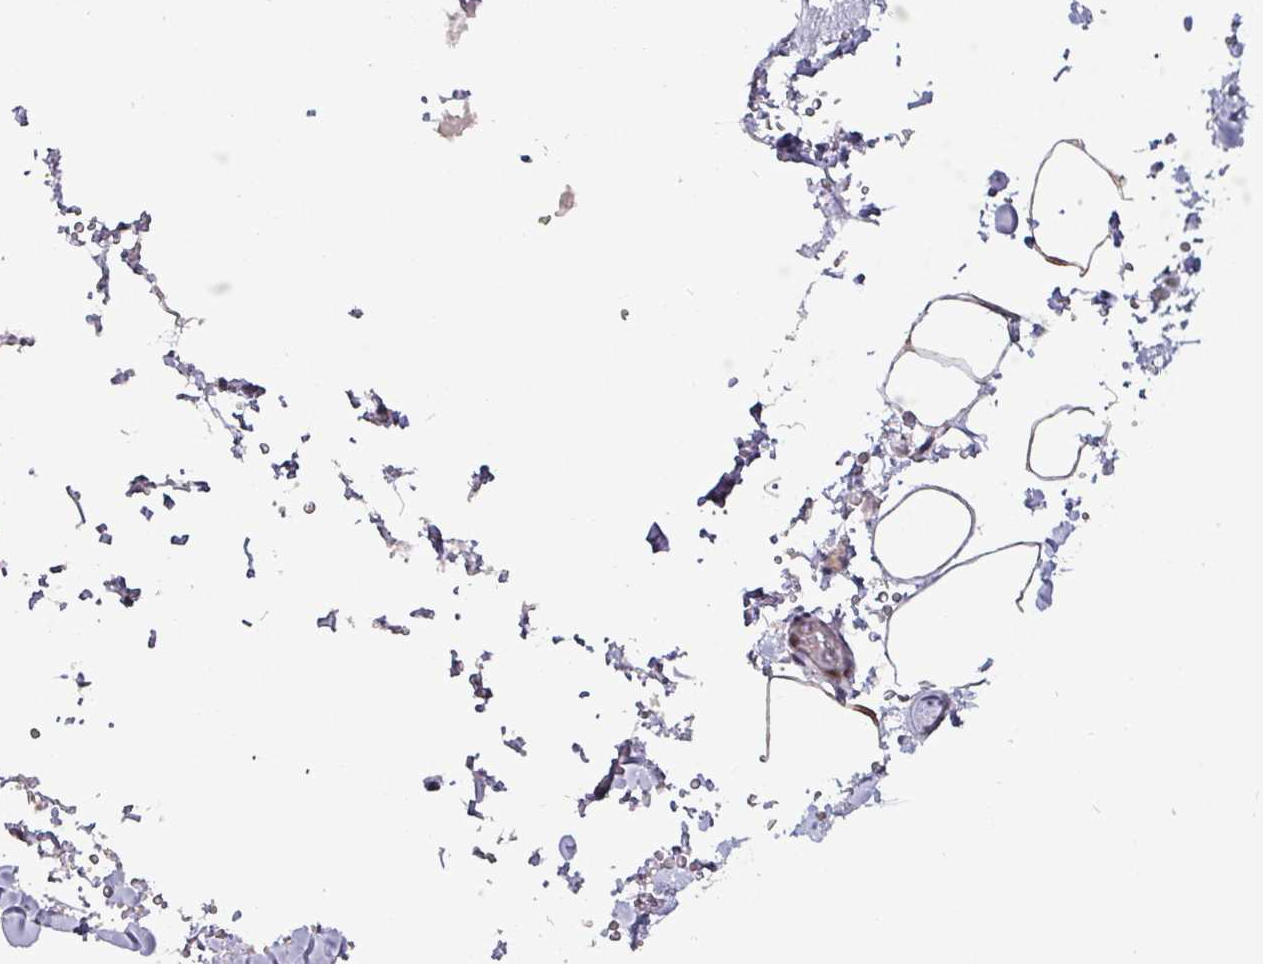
{"staining": {"intensity": "weak", "quantity": "<25%", "location": "nuclear"}, "tissue": "adipose tissue", "cell_type": "Adipocytes", "image_type": "normal", "snomed": [{"axis": "morphology", "description": "Normal tissue, NOS"}, {"axis": "topography", "description": "Rectum"}, {"axis": "topography", "description": "Peripheral nerve tissue"}], "caption": "Immunohistochemistry image of unremarkable human adipose tissue stained for a protein (brown), which exhibits no staining in adipocytes.", "gene": "GRAPL", "patient": {"sex": "female", "age": 69}}